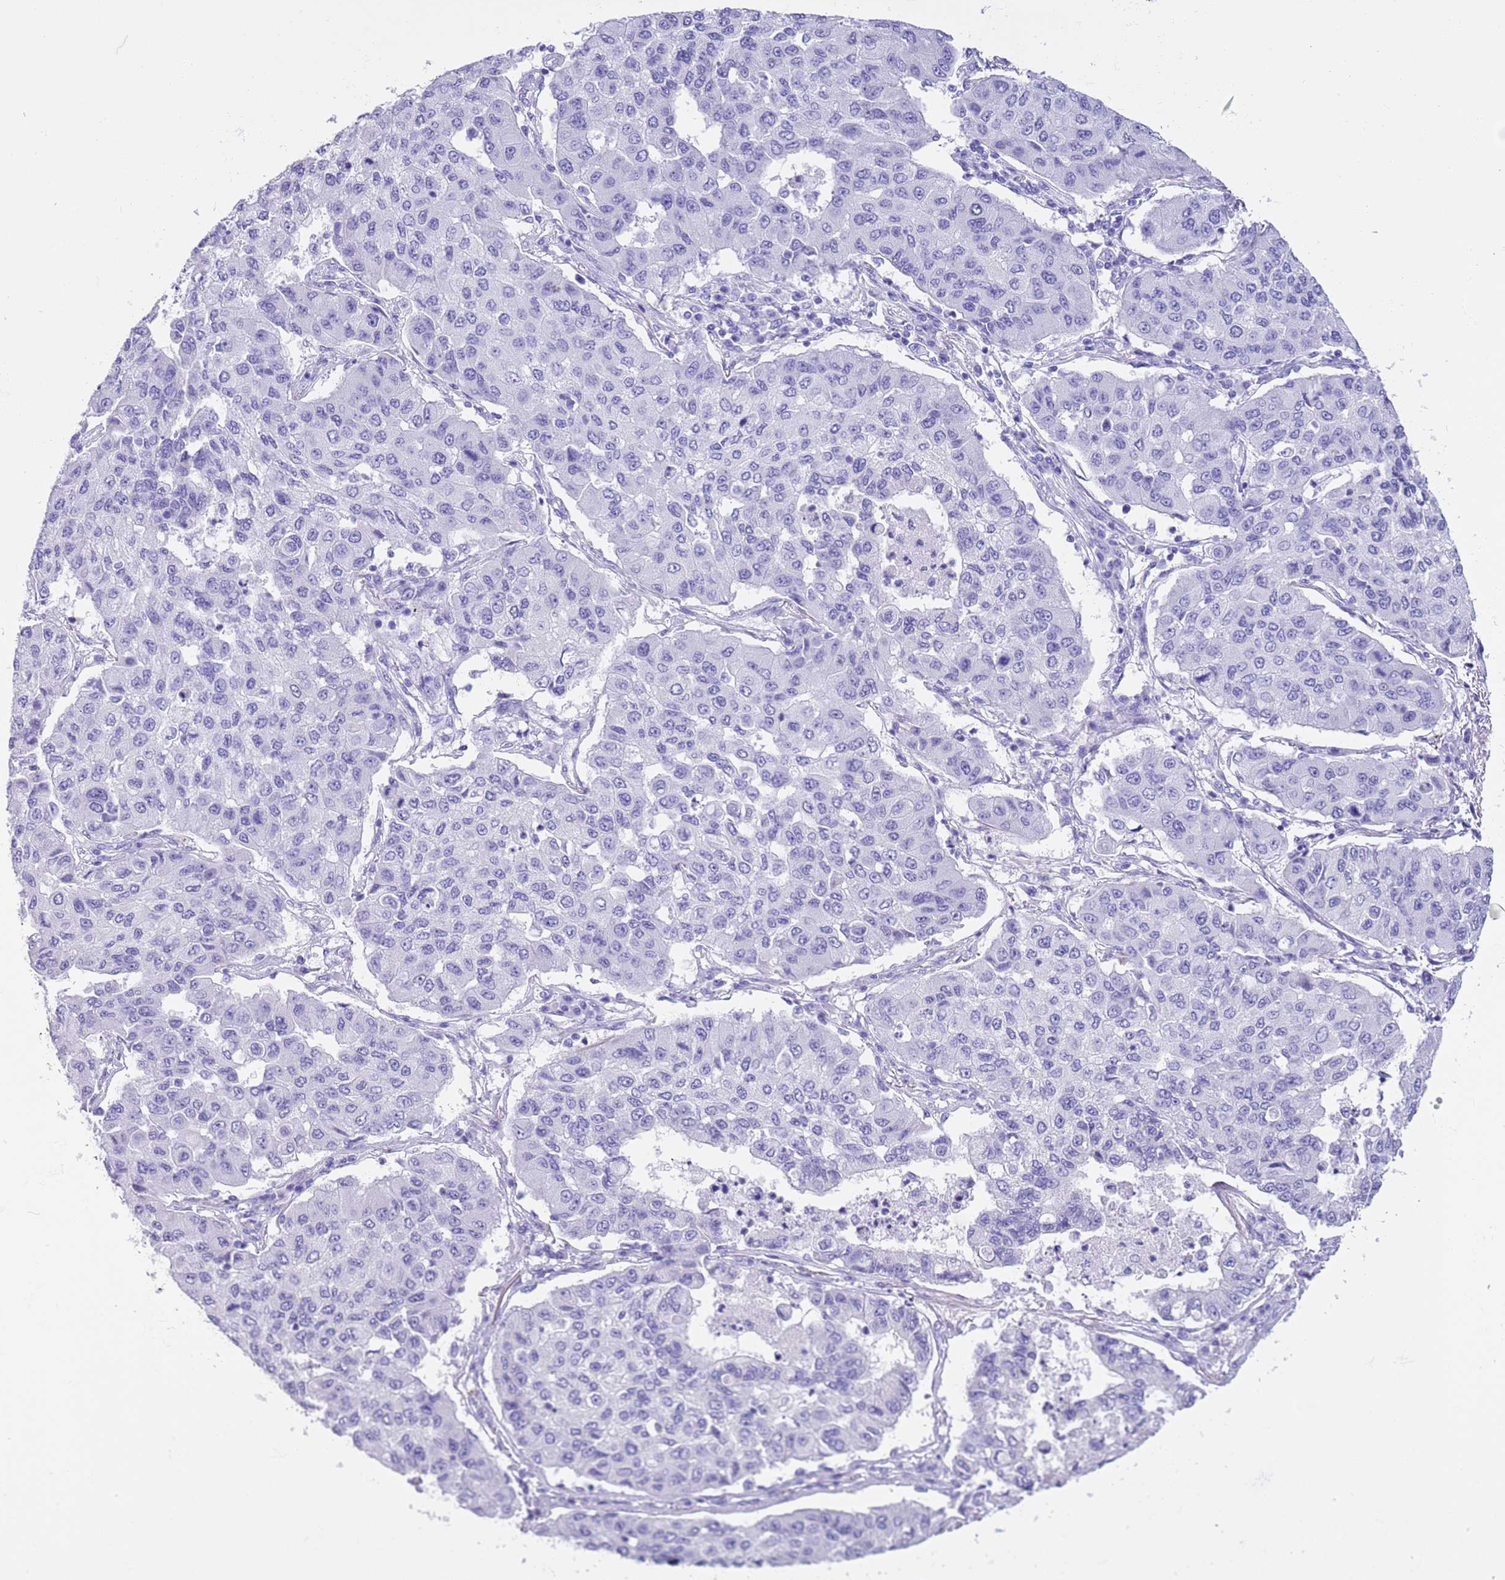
{"staining": {"intensity": "negative", "quantity": "none", "location": "none"}, "tissue": "lung cancer", "cell_type": "Tumor cells", "image_type": "cancer", "snomed": [{"axis": "morphology", "description": "Squamous cell carcinoma, NOS"}, {"axis": "topography", "description": "Lung"}], "caption": "IHC image of human lung cancer stained for a protein (brown), which shows no positivity in tumor cells.", "gene": "TMEM185B", "patient": {"sex": "male", "age": 74}}